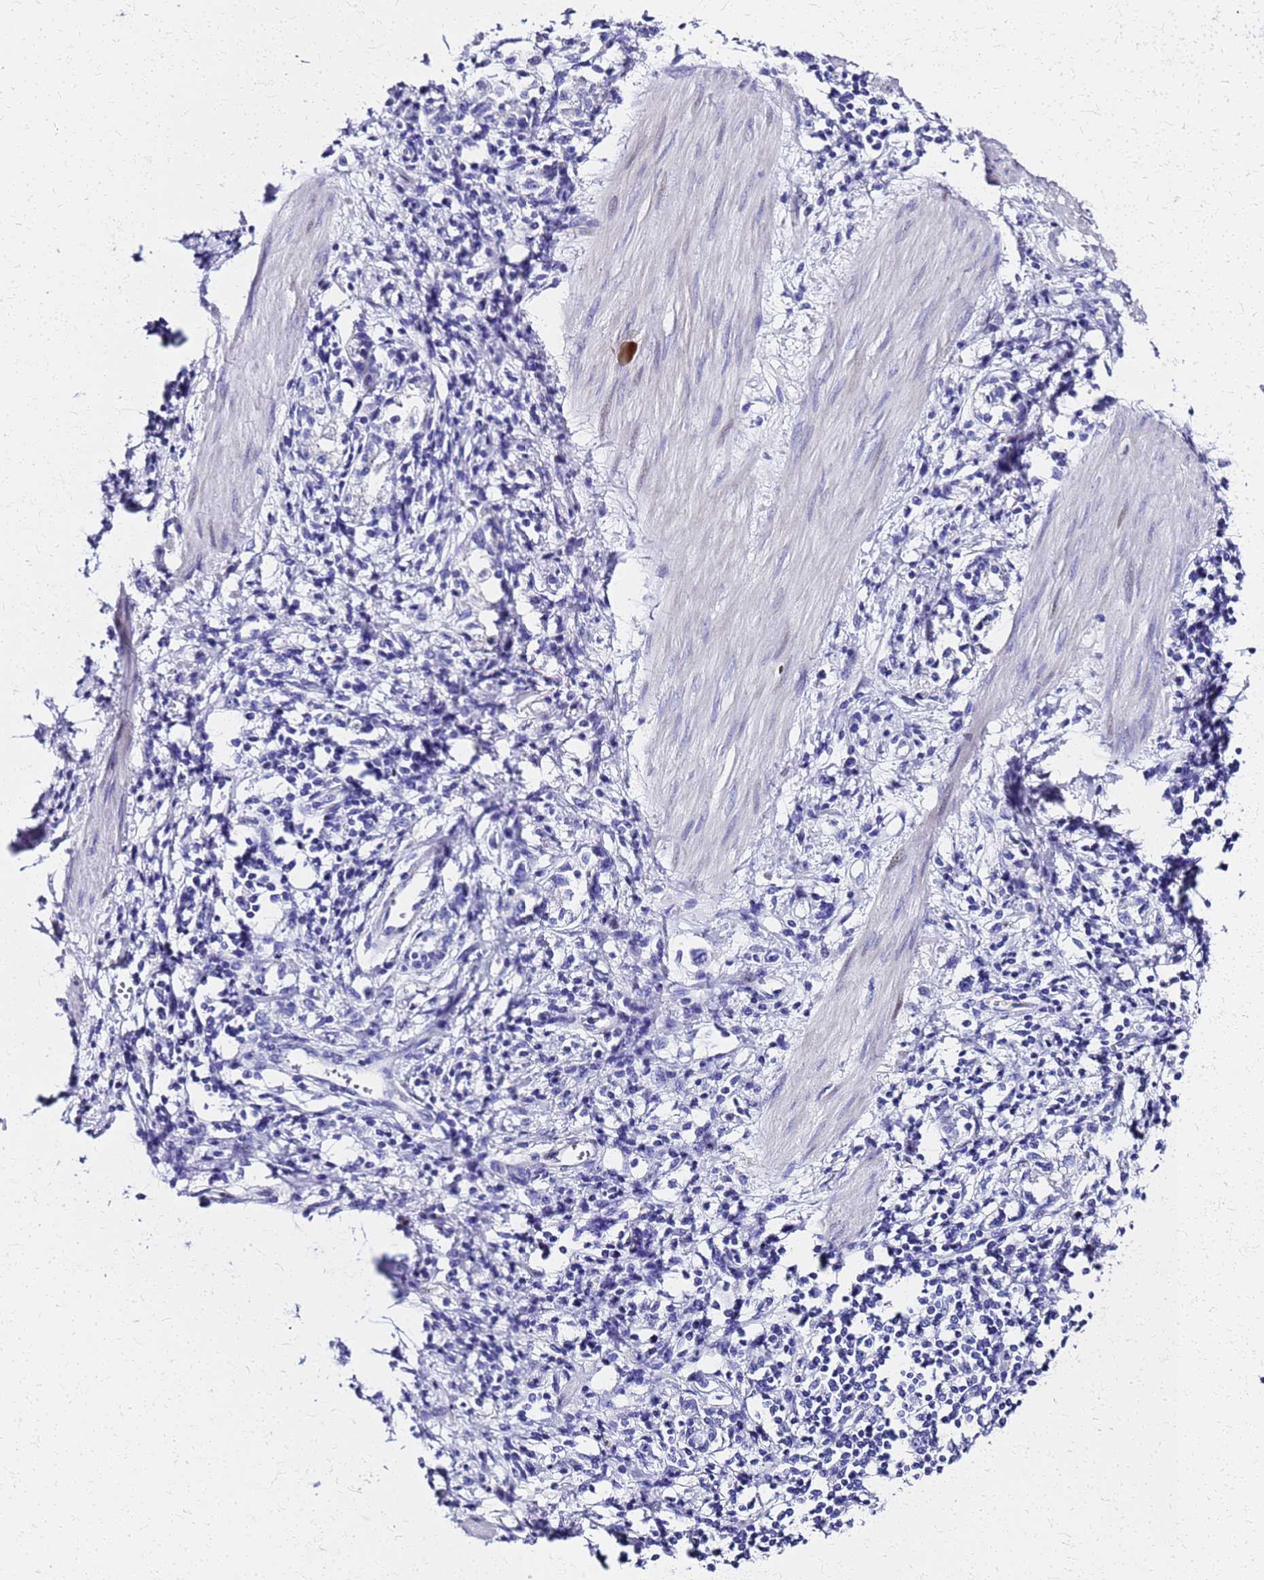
{"staining": {"intensity": "negative", "quantity": "none", "location": "none"}, "tissue": "stomach cancer", "cell_type": "Tumor cells", "image_type": "cancer", "snomed": [{"axis": "morphology", "description": "Adenocarcinoma, NOS"}, {"axis": "topography", "description": "Stomach"}], "caption": "Human stomach adenocarcinoma stained for a protein using IHC shows no staining in tumor cells.", "gene": "SMIM21", "patient": {"sex": "female", "age": 76}}